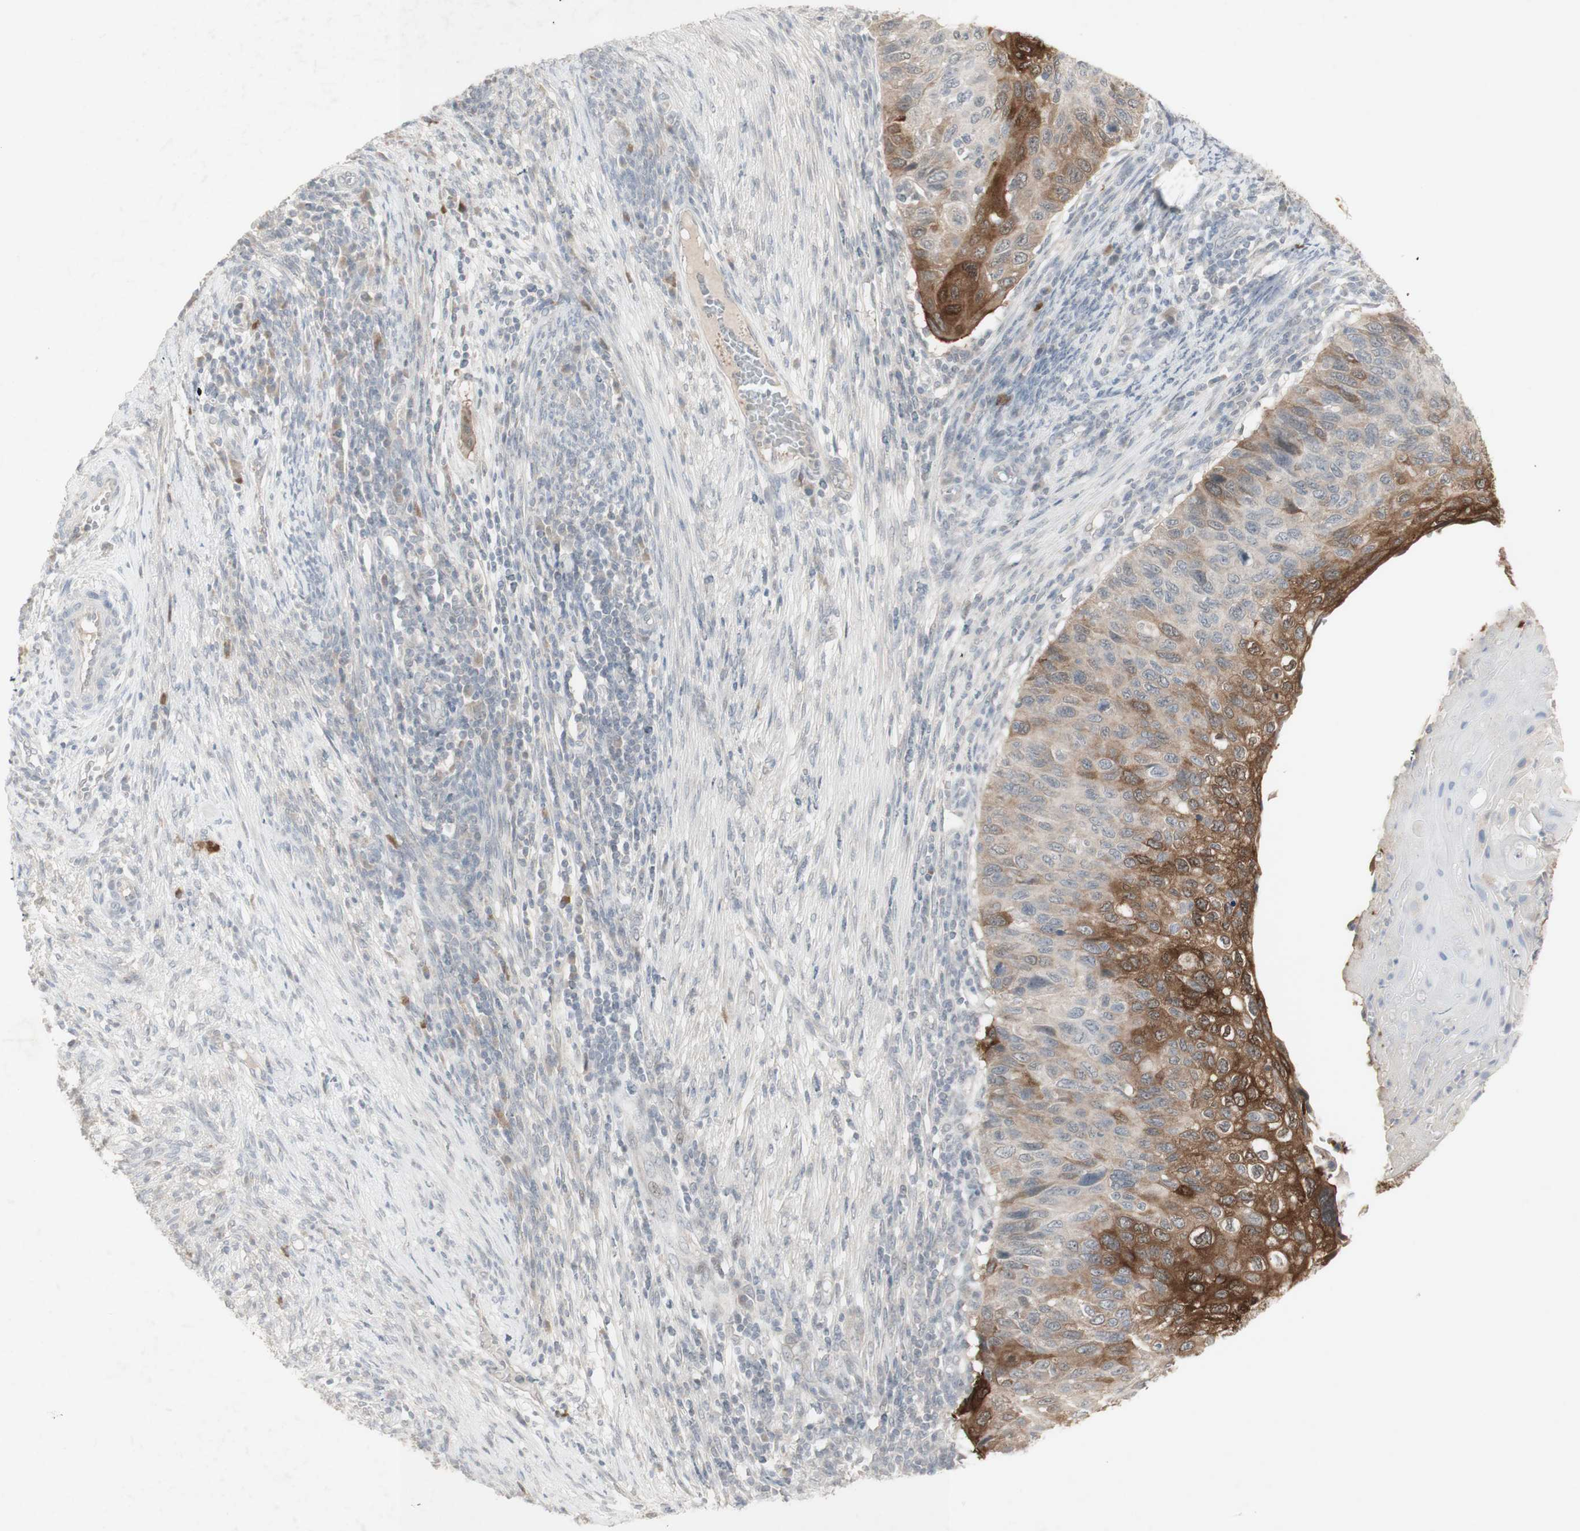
{"staining": {"intensity": "moderate", "quantity": "25%-75%", "location": "cytoplasmic/membranous"}, "tissue": "cervical cancer", "cell_type": "Tumor cells", "image_type": "cancer", "snomed": [{"axis": "morphology", "description": "Squamous cell carcinoma, NOS"}, {"axis": "topography", "description": "Cervix"}], "caption": "Immunohistochemistry (DAB (3,3'-diaminobenzidine)) staining of human cervical squamous cell carcinoma shows moderate cytoplasmic/membranous protein staining in about 25%-75% of tumor cells. (DAB (3,3'-diaminobenzidine) = brown stain, brightfield microscopy at high magnification).", "gene": "C1orf116", "patient": {"sex": "female", "age": 70}}